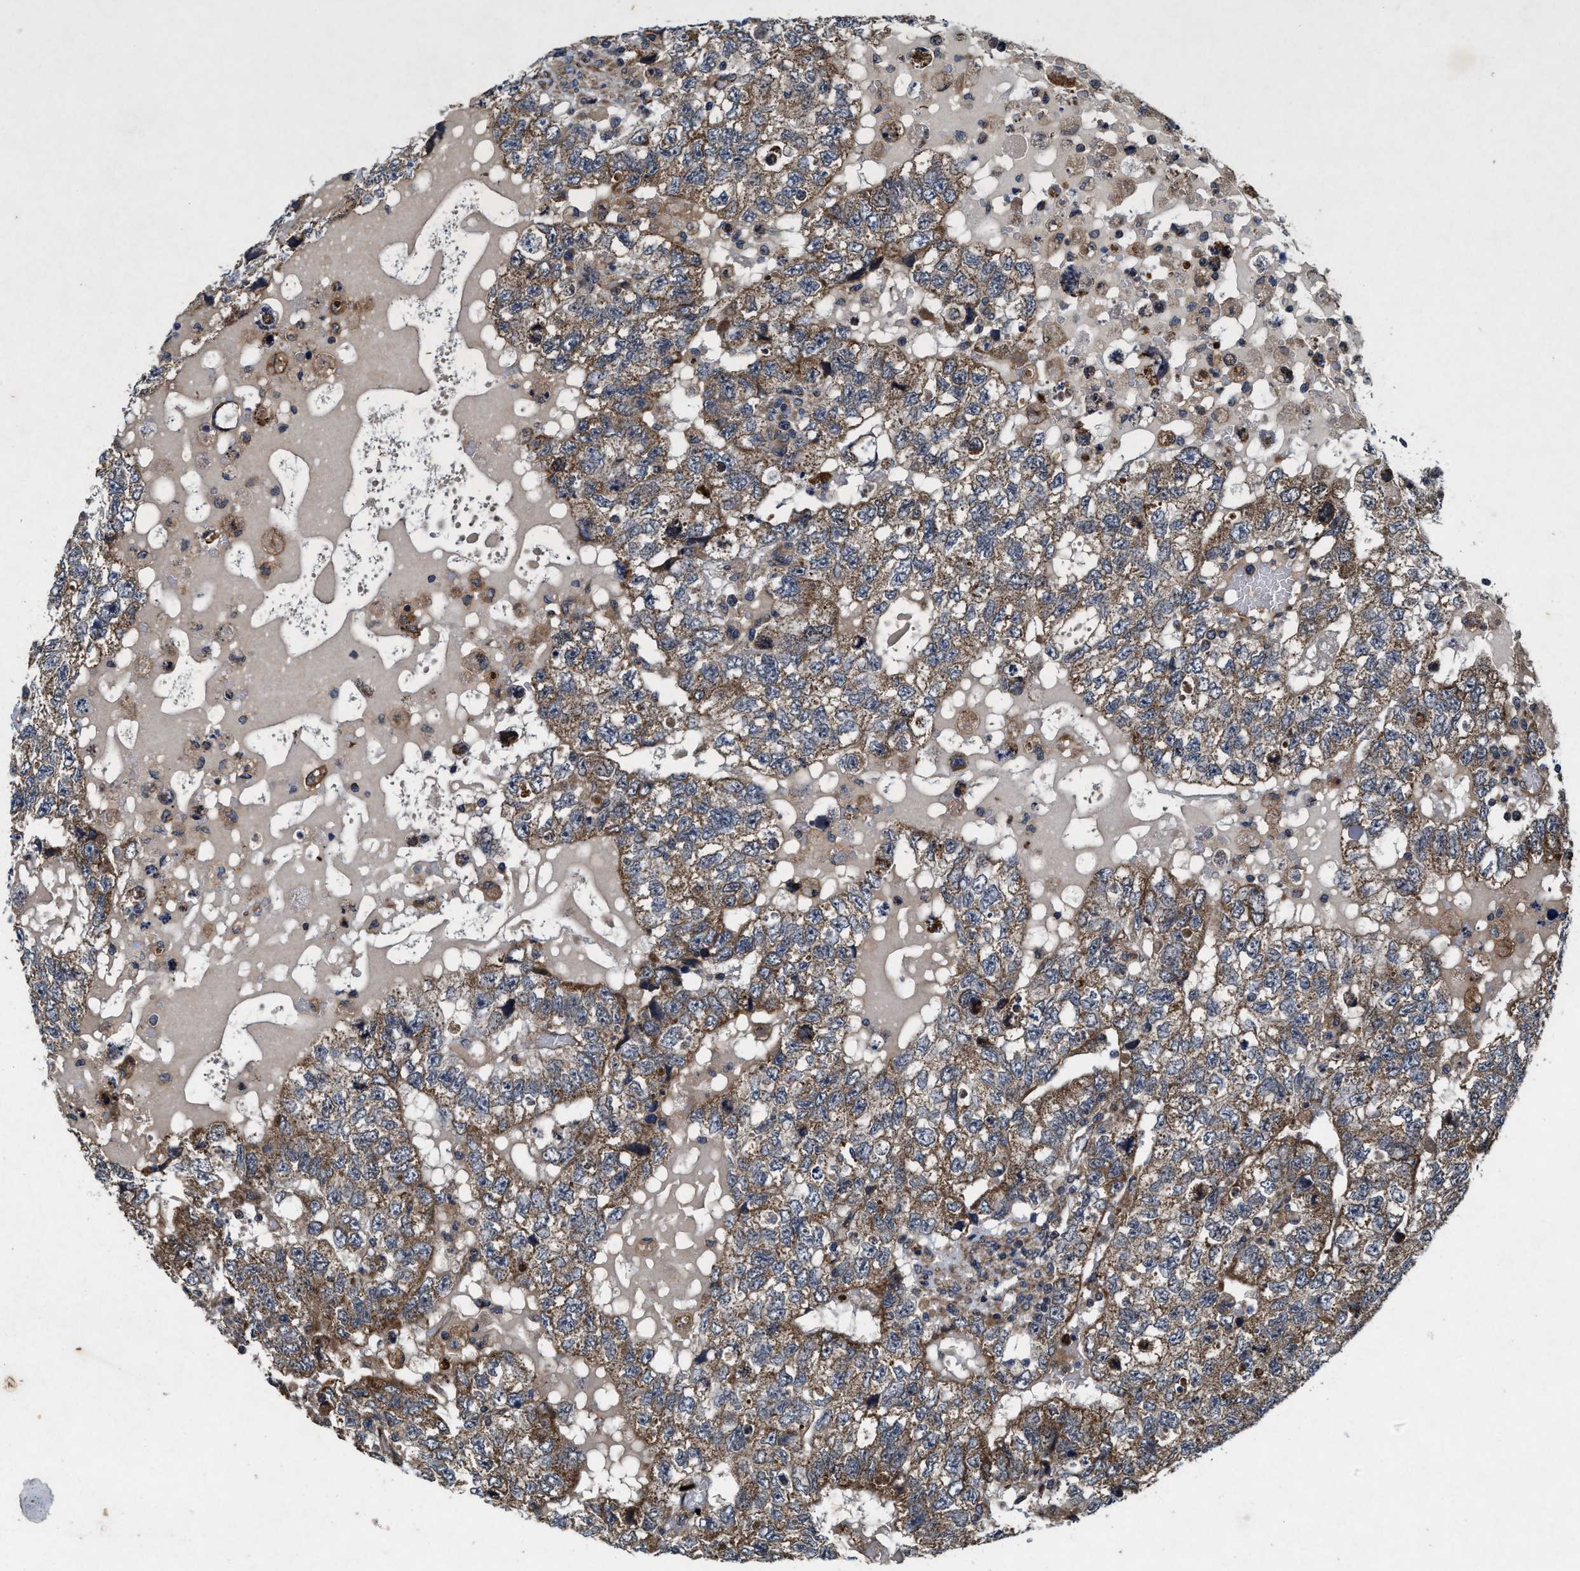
{"staining": {"intensity": "moderate", "quantity": ">75%", "location": "cytoplasmic/membranous"}, "tissue": "testis cancer", "cell_type": "Tumor cells", "image_type": "cancer", "snomed": [{"axis": "morphology", "description": "Carcinoma, Embryonal, NOS"}, {"axis": "topography", "description": "Testis"}], "caption": "Embryonal carcinoma (testis) was stained to show a protein in brown. There is medium levels of moderate cytoplasmic/membranous staining in about >75% of tumor cells.", "gene": "EFNA4", "patient": {"sex": "male", "age": 36}}